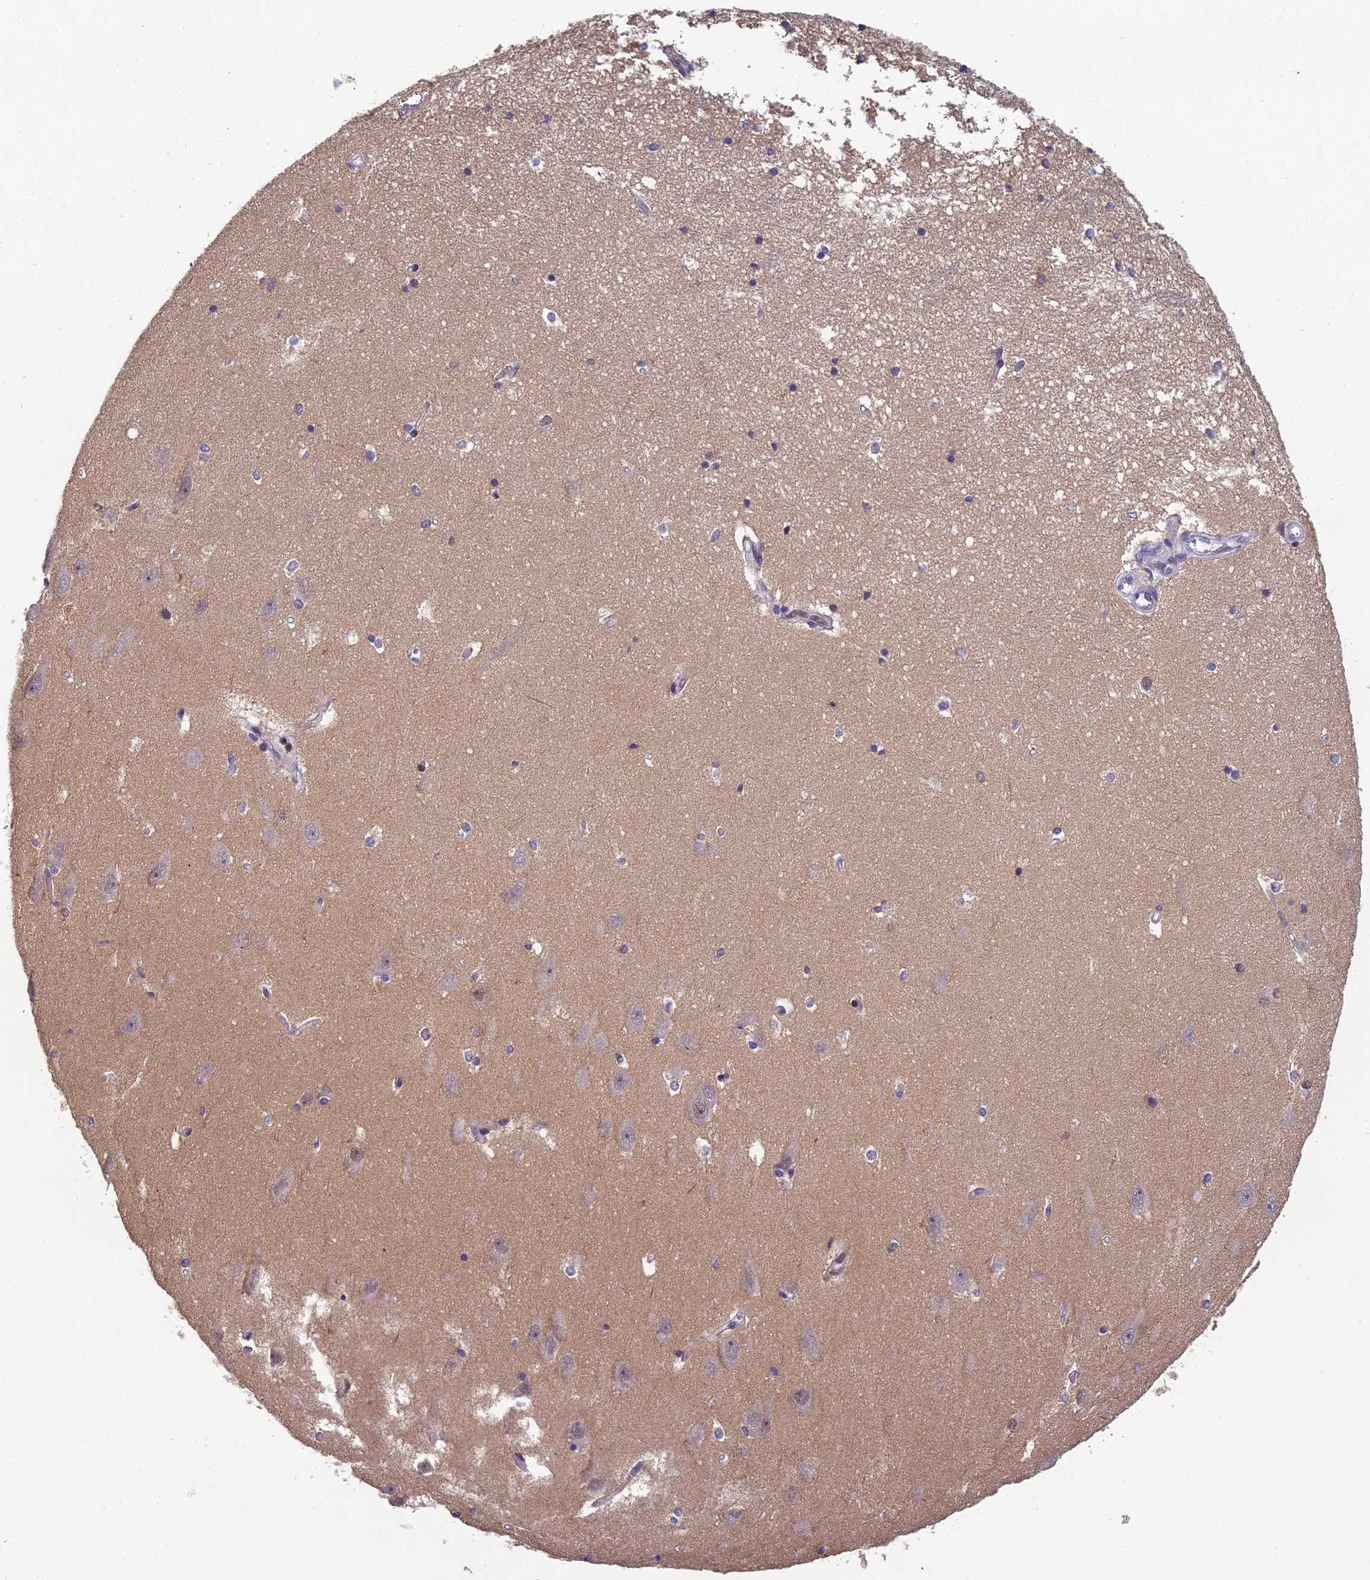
{"staining": {"intensity": "negative", "quantity": "none", "location": "none"}, "tissue": "hippocampus", "cell_type": "Glial cells", "image_type": "normal", "snomed": [{"axis": "morphology", "description": "Normal tissue, NOS"}, {"axis": "topography", "description": "Hippocampus"}], "caption": "This is an immunohistochemistry histopathology image of unremarkable hippocampus. There is no expression in glial cells.", "gene": "RGS17", "patient": {"sex": "male", "age": 45}}